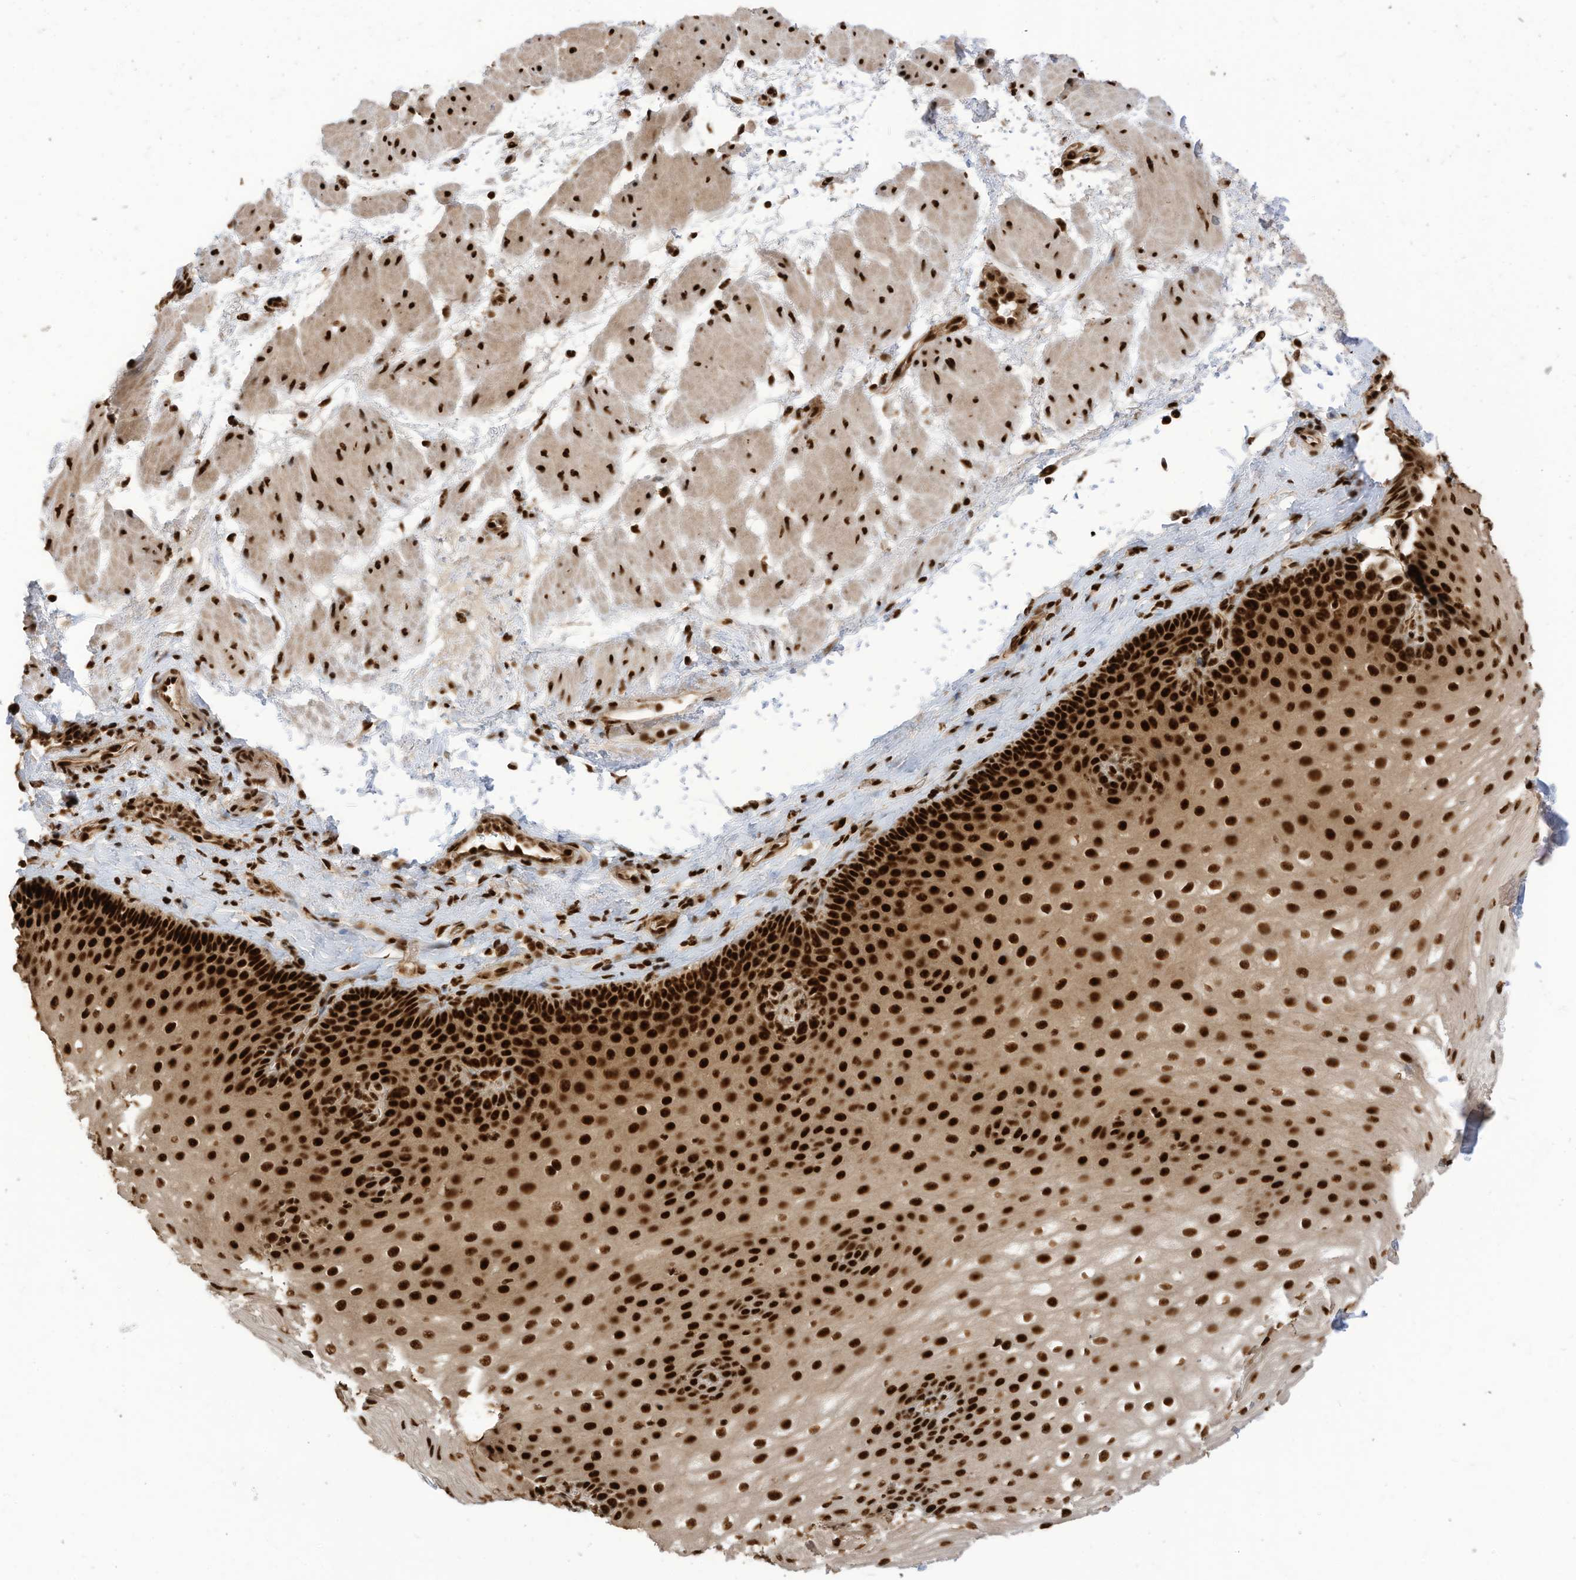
{"staining": {"intensity": "strong", "quantity": ">75%", "location": "nuclear"}, "tissue": "esophagus", "cell_type": "Squamous epithelial cells", "image_type": "normal", "snomed": [{"axis": "morphology", "description": "Normal tissue, NOS"}, {"axis": "topography", "description": "Esophagus"}], "caption": "Esophagus stained for a protein (brown) exhibits strong nuclear positive expression in about >75% of squamous epithelial cells.", "gene": "SF3A3", "patient": {"sex": "female", "age": 66}}